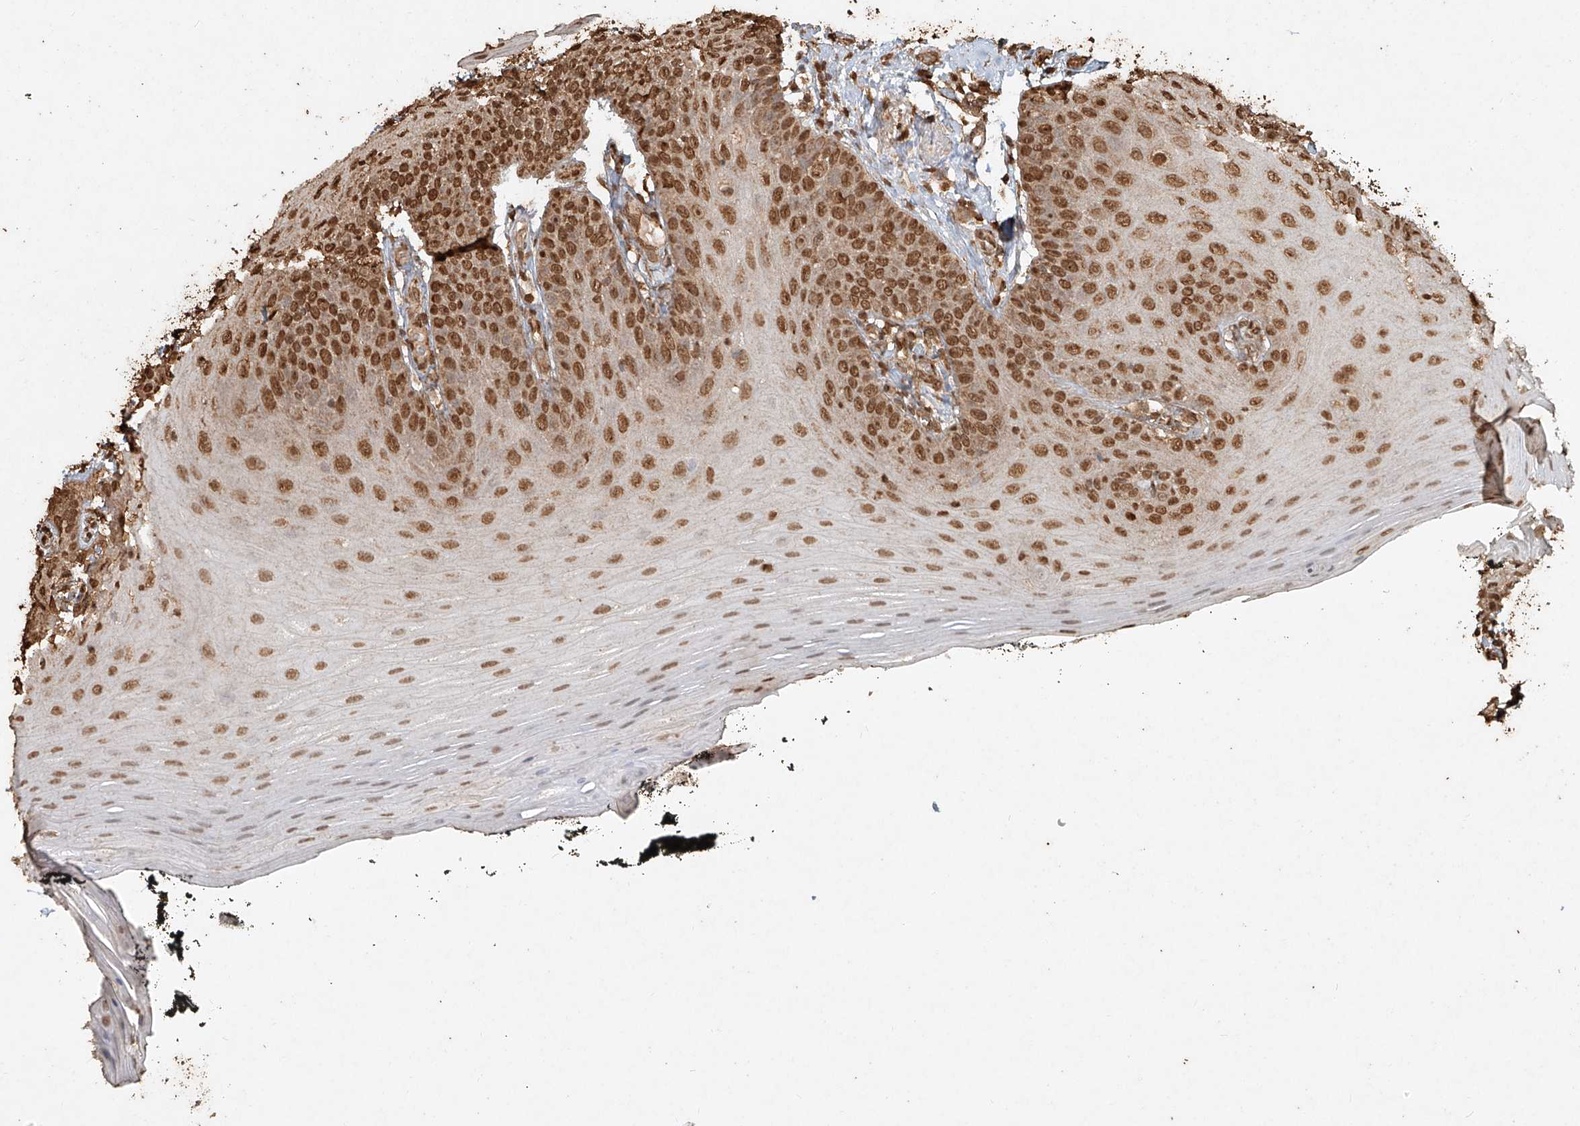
{"staining": {"intensity": "moderate", "quantity": ">75%", "location": "nuclear"}, "tissue": "oral mucosa", "cell_type": "Squamous epithelial cells", "image_type": "normal", "snomed": [{"axis": "morphology", "description": "Normal tissue, NOS"}, {"axis": "topography", "description": "Oral tissue"}], "caption": "Immunohistochemistry (IHC) of benign oral mucosa reveals medium levels of moderate nuclear expression in about >75% of squamous epithelial cells. Using DAB (brown) and hematoxylin (blue) stains, captured at high magnification using brightfield microscopy.", "gene": "TIGAR", "patient": {"sex": "male", "age": 74}}